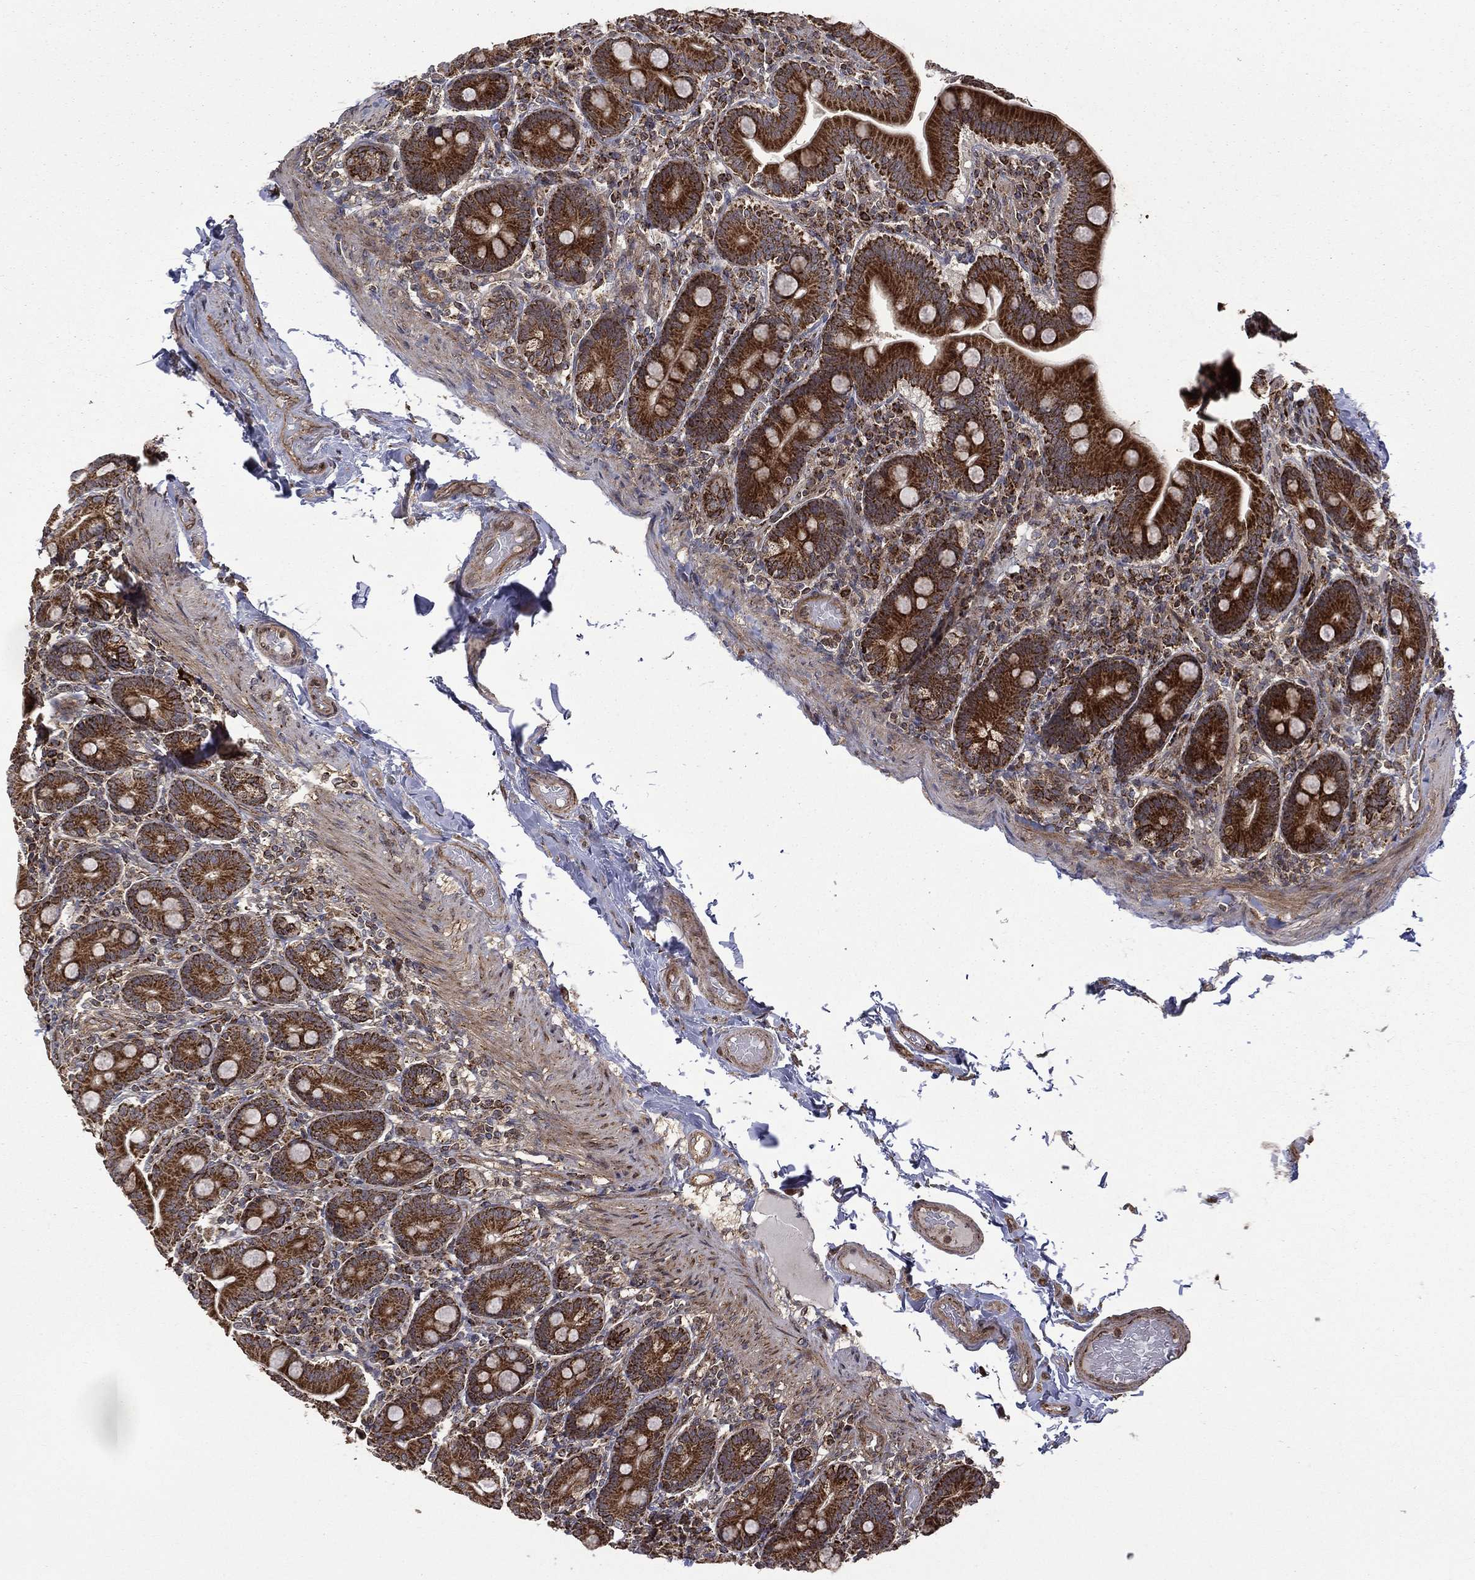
{"staining": {"intensity": "strong", "quantity": ">75%", "location": "cytoplasmic/membranous"}, "tissue": "small intestine", "cell_type": "Glandular cells", "image_type": "normal", "snomed": [{"axis": "morphology", "description": "Normal tissue, NOS"}, {"axis": "topography", "description": "Small intestine"}], "caption": "Strong cytoplasmic/membranous protein expression is identified in approximately >75% of glandular cells in small intestine. Immunohistochemistry stains the protein in brown and the nuclei are stained blue.", "gene": "GIMAP6", "patient": {"sex": "male", "age": 66}}